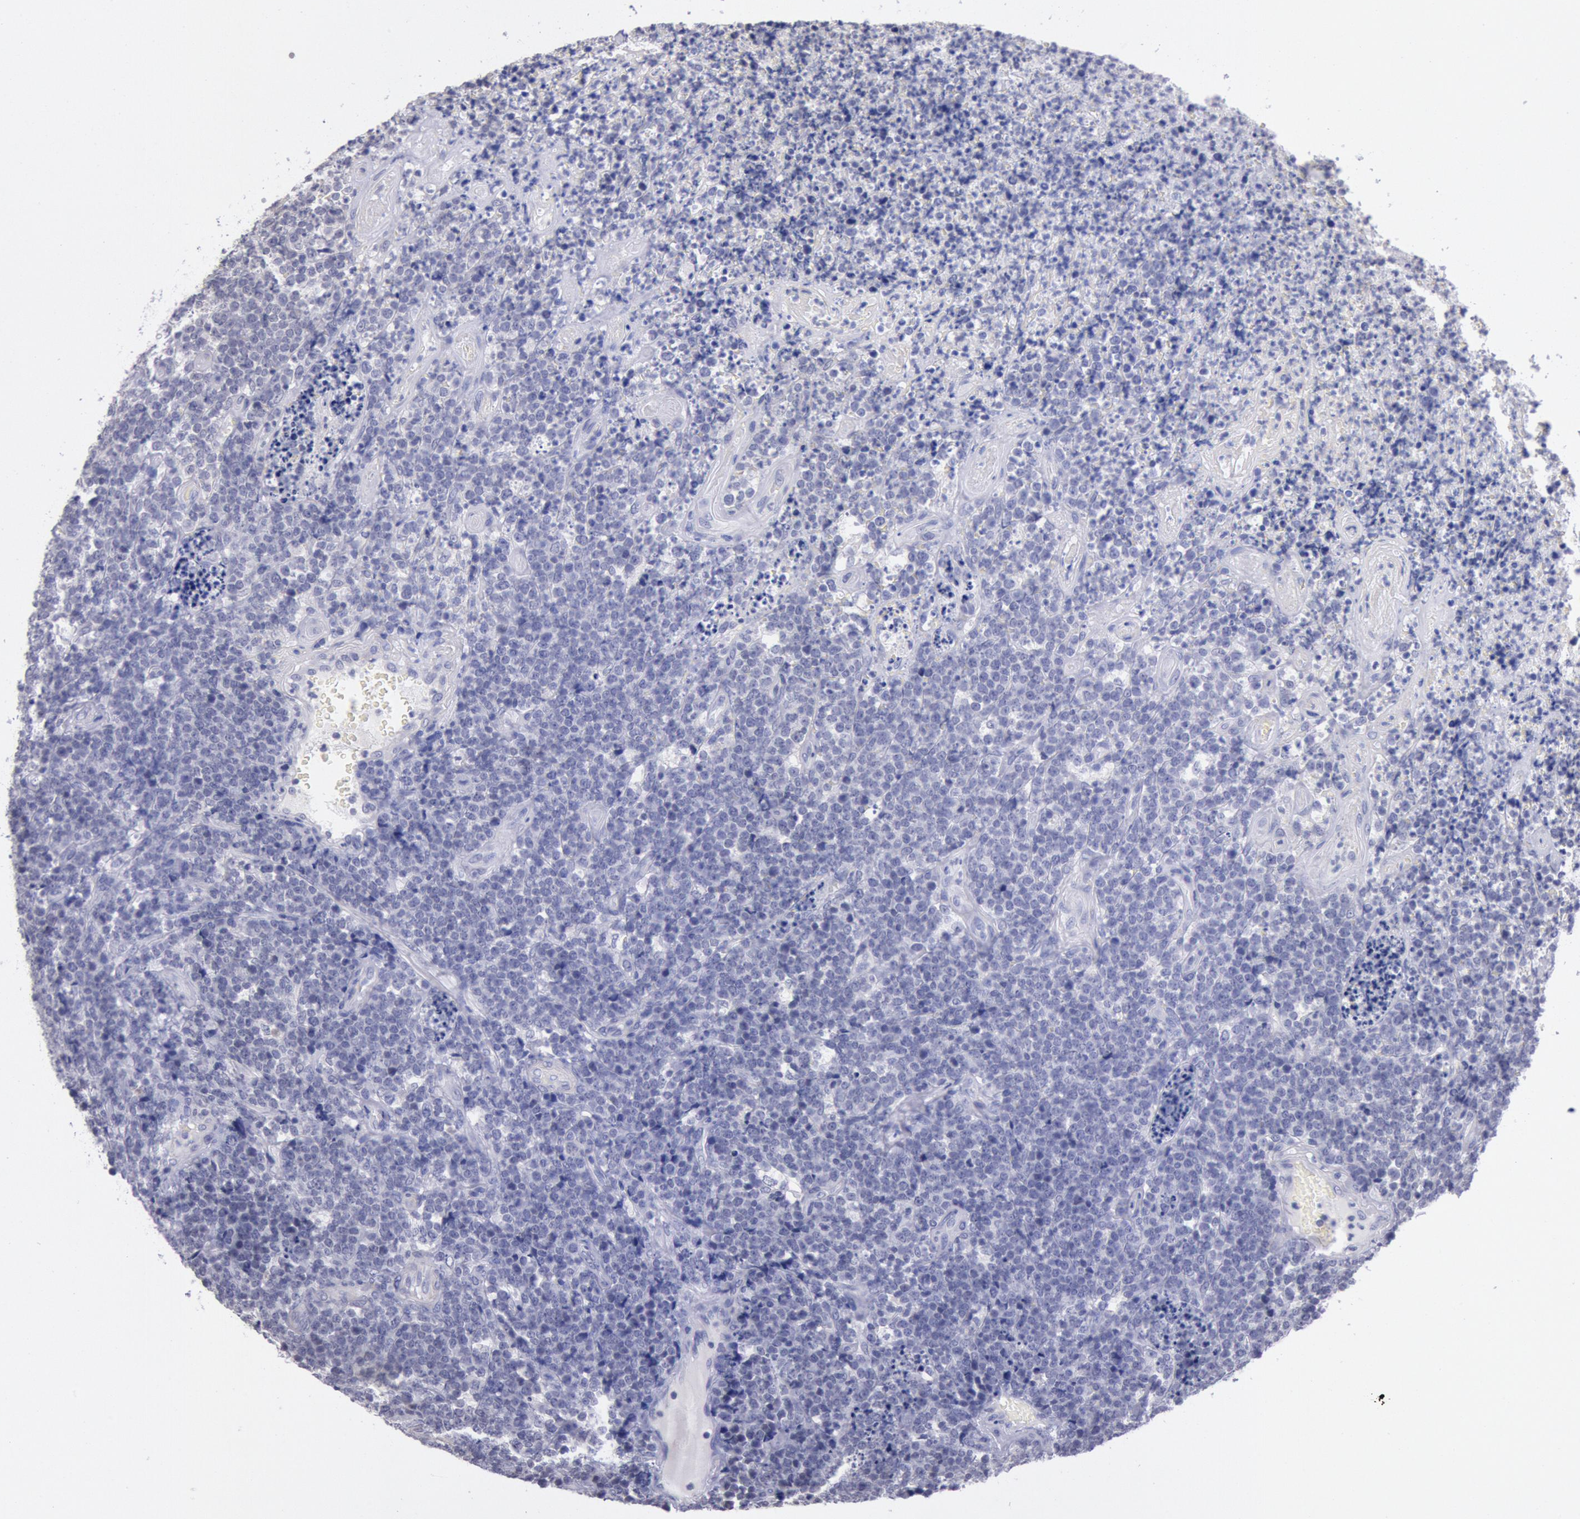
{"staining": {"intensity": "negative", "quantity": "none", "location": "none"}, "tissue": "lymphoma", "cell_type": "Tumor cells", "image_type": "cancer", "snomed": [{"axis": "morphology", "description": "Malignant lymphoma, non-Hodgkin's type, High grade"}, {"axis": "topography", "description": "Small intestine"}, {"axis": "topography", "description": "Colon"}], "caption": "This histopathology image is of lymphoma stained with IHC to label a protein in brown with the nuclei are counter-stained blue. There is no expression in tumor cells.", "gene": "MYH7", "patient": {"sex": "male", "age": 8}}